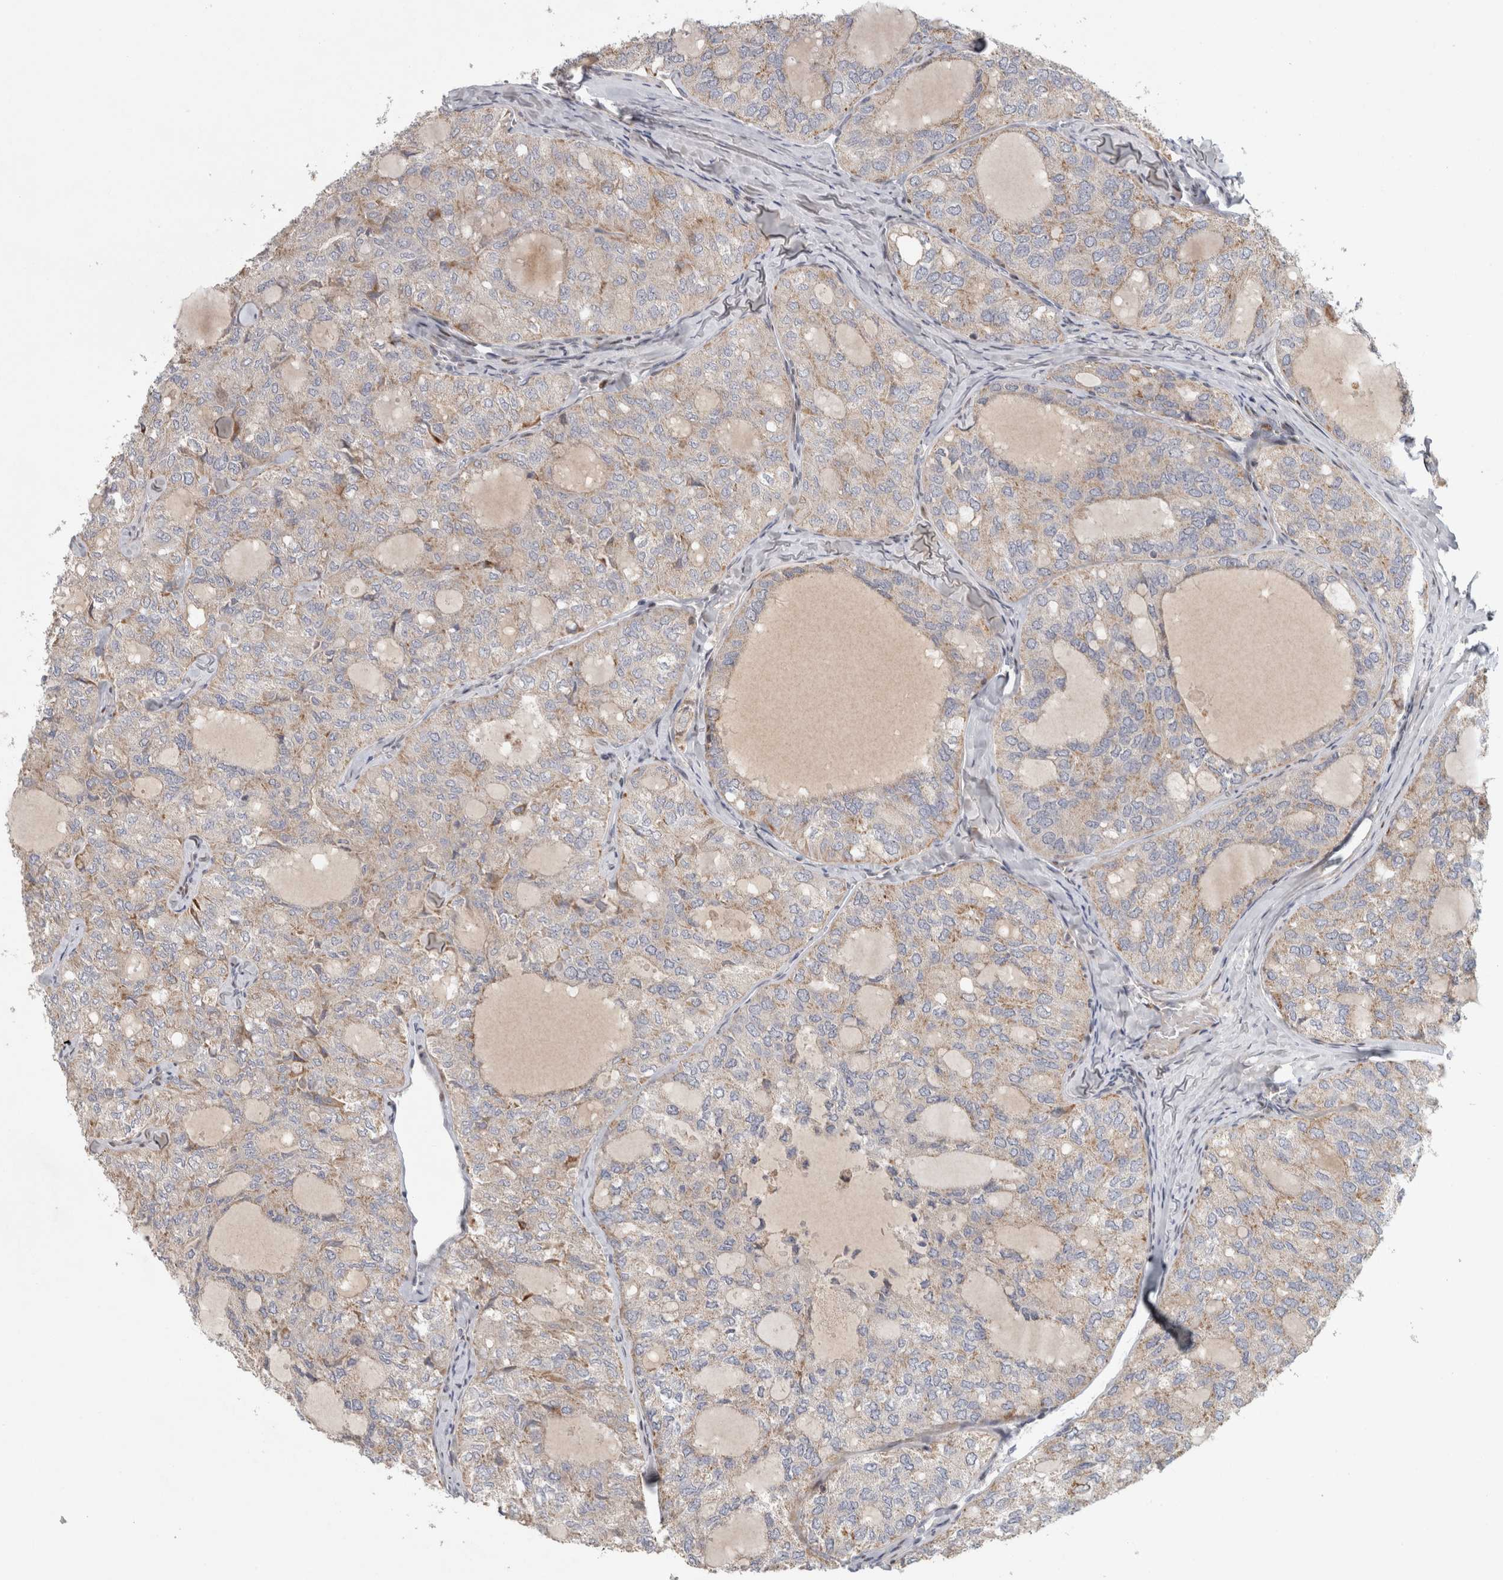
{"staining": {"intensity": "weak", "quantity": "<25%", "location": "cytoplasmic/membranous"}, "tissue": "thyroid cancer", "cell_type": "Tumor cells", "image_type": "cancer", "snomed": [{"axis": "morphology", "description": "Follicular adenoma carcinoma, NOS"}, {"axis": "topography", "description": "Thyroid gland"}], "caption": "A histopathology image of follicular adenoma carcinoma (thyroid) stained for a protein exhibits no brown staining in tumor cells.", "gene": "RBM48", "patient": {"sex": "male", "age": 75}}